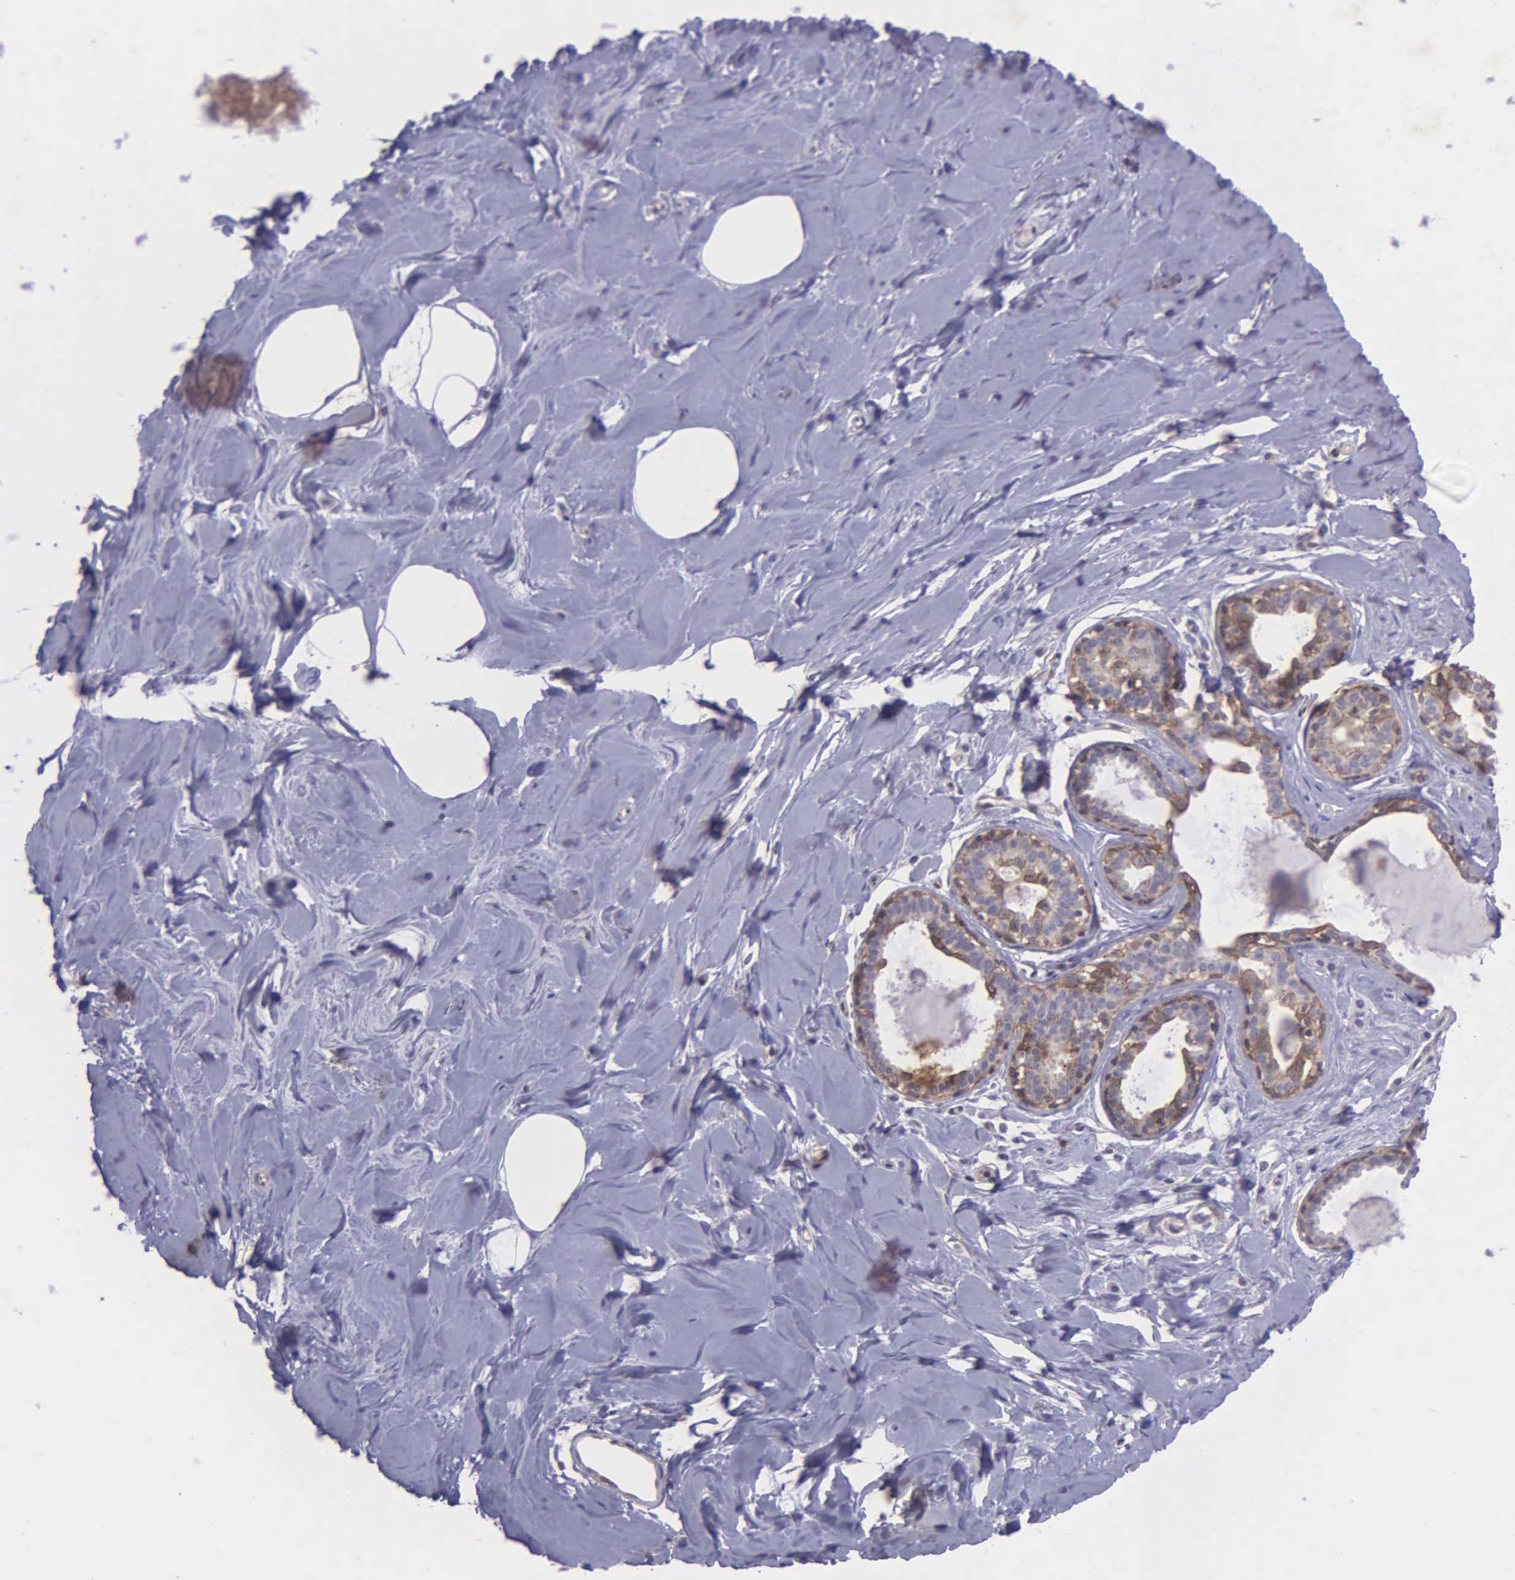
{"staining": {"intensity": "negative", "quantity": "none", "location": "none"}, "tissue": "breast", "cell_type": "Adipocytes", "image_type": "normal", "snomed": [{"axis": "morphology", "description": "Normal tissue, NOS"}, {"axis": "topography", "description": "Breast"}], "caption": "An immunohistochemistry (IHC) photomicrograph of benign breast is shown. There is no staining in adipocytes of breast. Brightfield microscopy of immunohistochemistry stained with DAB (3,3'-diaminobenzidine) (brown) and hematoxylin (blue), captured at high magnification.", "gene": "MICAL3", "patient": {"sex": "female", "age": 44}}